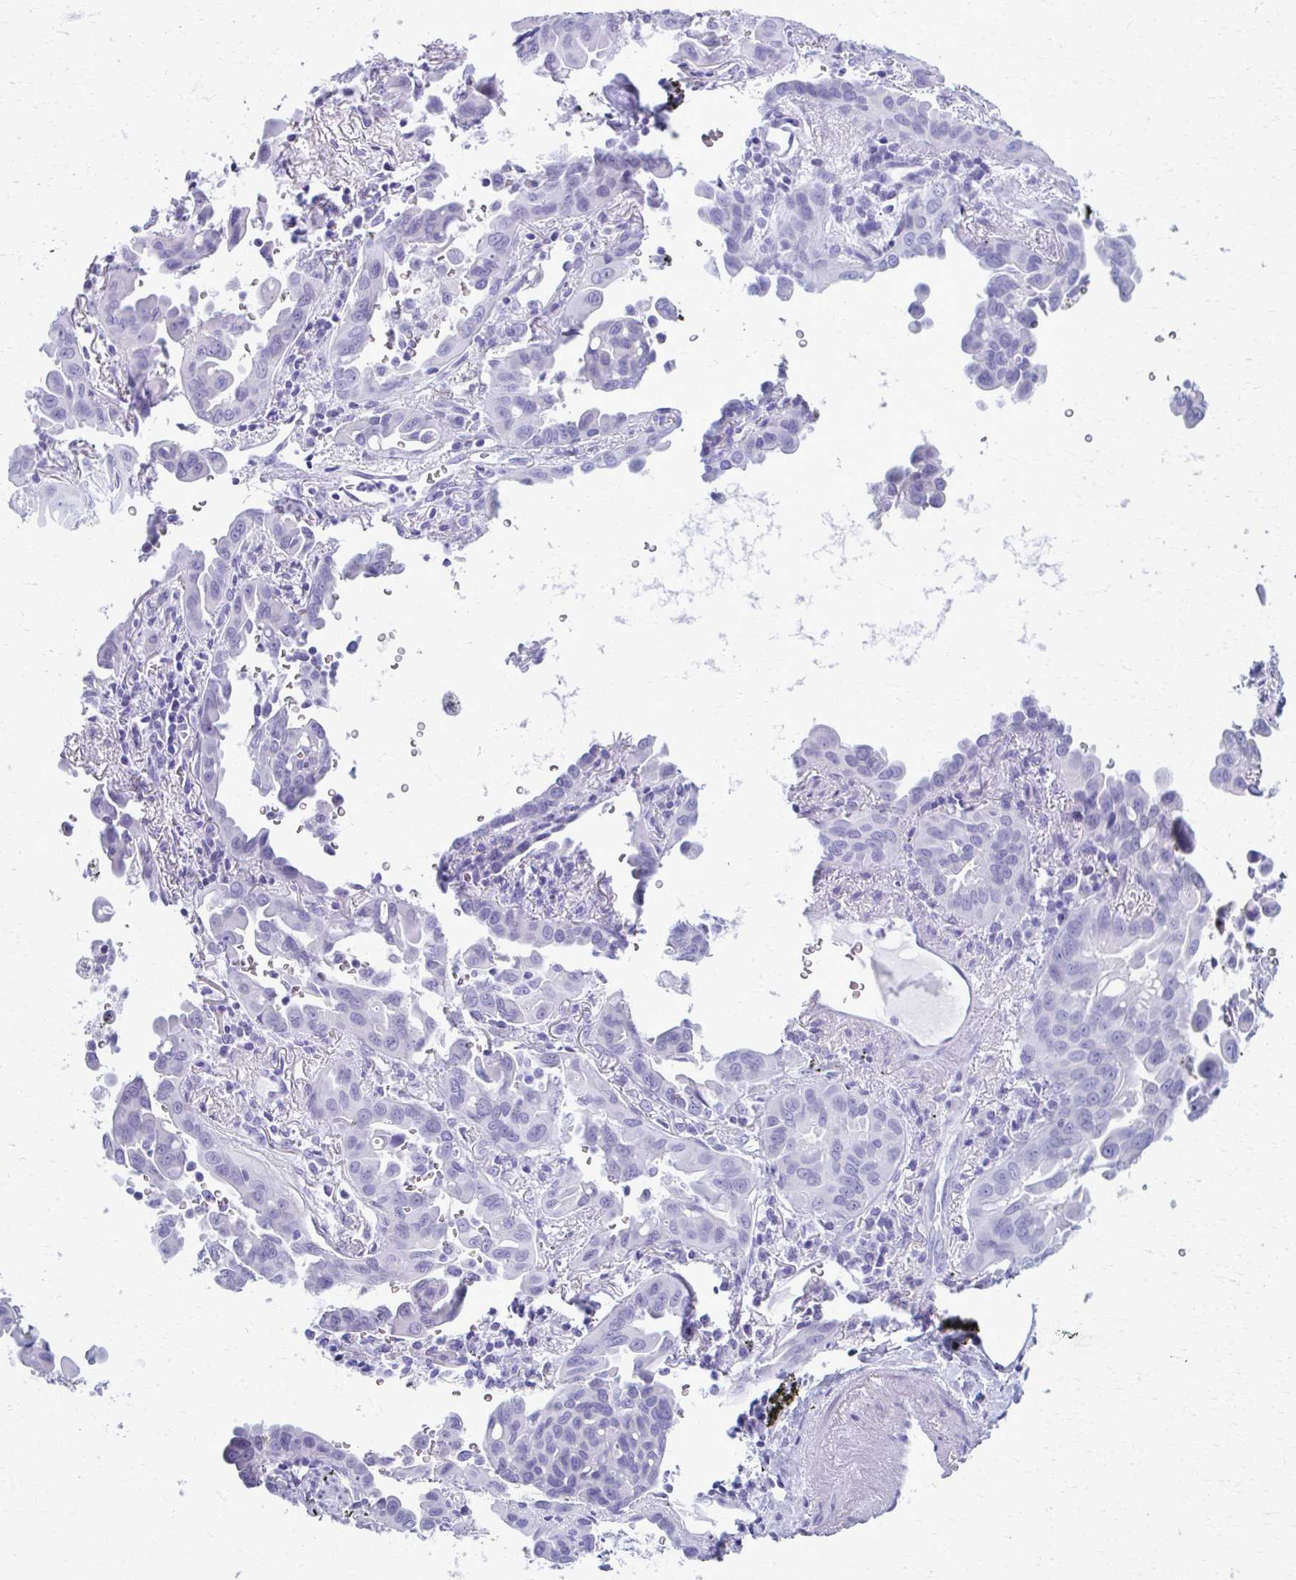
{"staining": {"intensity": "negative", "quantity": "none", "location": "none"}, "tissue": "lung cancer", "cell_type": "Tumor cells", "image_type": "cancer", "snomed": [{"axis": "morphology", "description": "Adenocarcinoma, NOS"}, {"axis": "topography", "description": "Lung"}], "caption": "High power microscopy photomicrograph of an immunohistochemistry (IHC) photomicrograph of adenocarcinoma (lung), revealing no significant positivity in tumor cells.", "gene": "MPLKIP", "patient": {"sex": "male", "age": 68}}